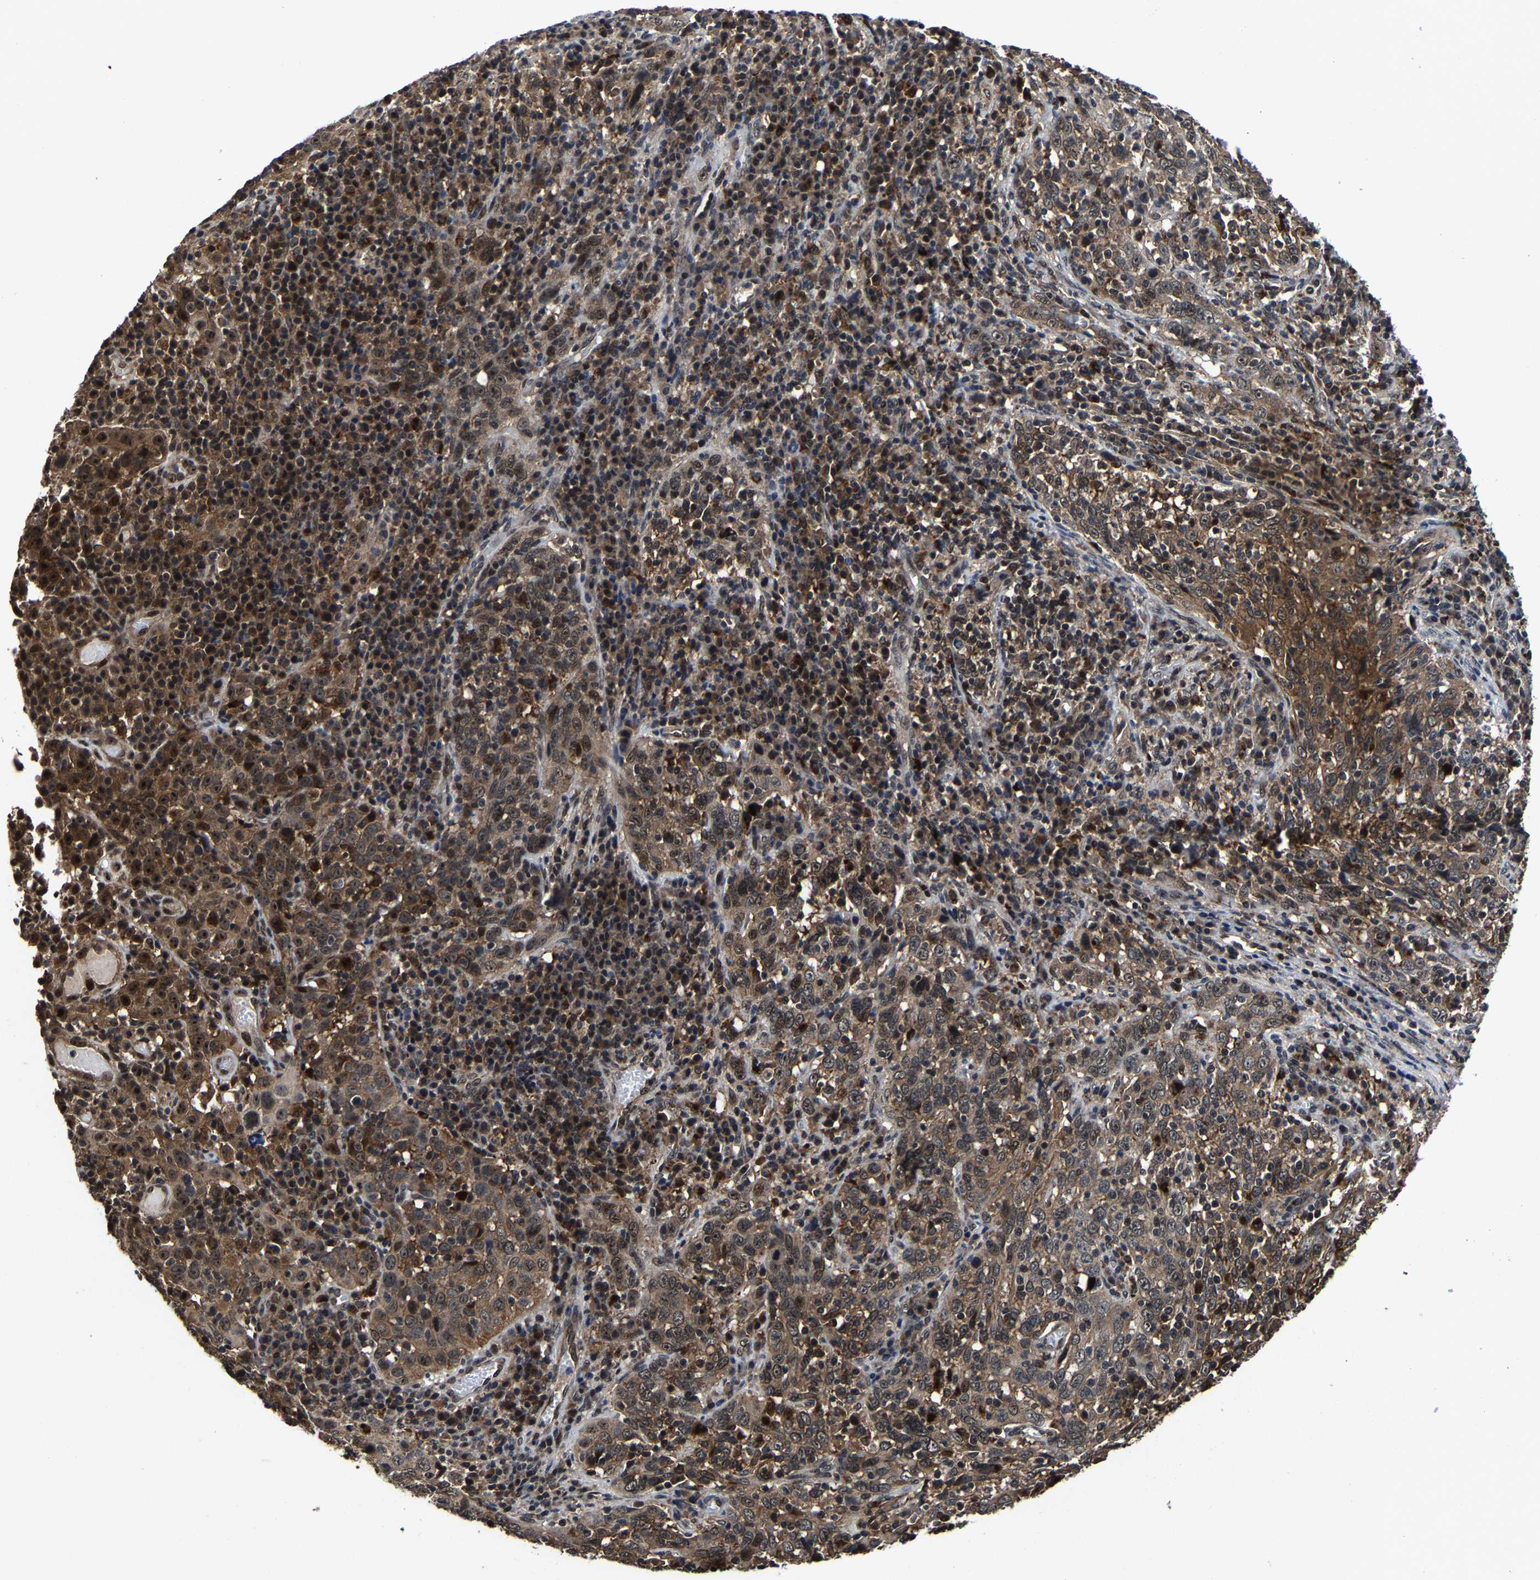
{"staining": {"intensity": "moderate", "quantity": ">75%", "location": "cytoplasmic/membranous,nuclear"}, "tissue": "cervical cancer", "cell_type": "Tumor cells", "image_type": "cancer", "snomed": [{"axis": "morphology", "description": "Squamous cell carcinoma, NOS"}, {"axis": "topography", "description": "Cervix"}], "caption": "This micrograph reveals cervical squamous cell carcinoma stained with immunohistochemistry to label a protein in brown. The cytoplasmic/membranous and nuclear of tumor cells show moderate positivity for the protein. Nuclei are counter-stained blue.", "gene": "ZCCHC7", "patient": {"sex": "female", "age": 46}}